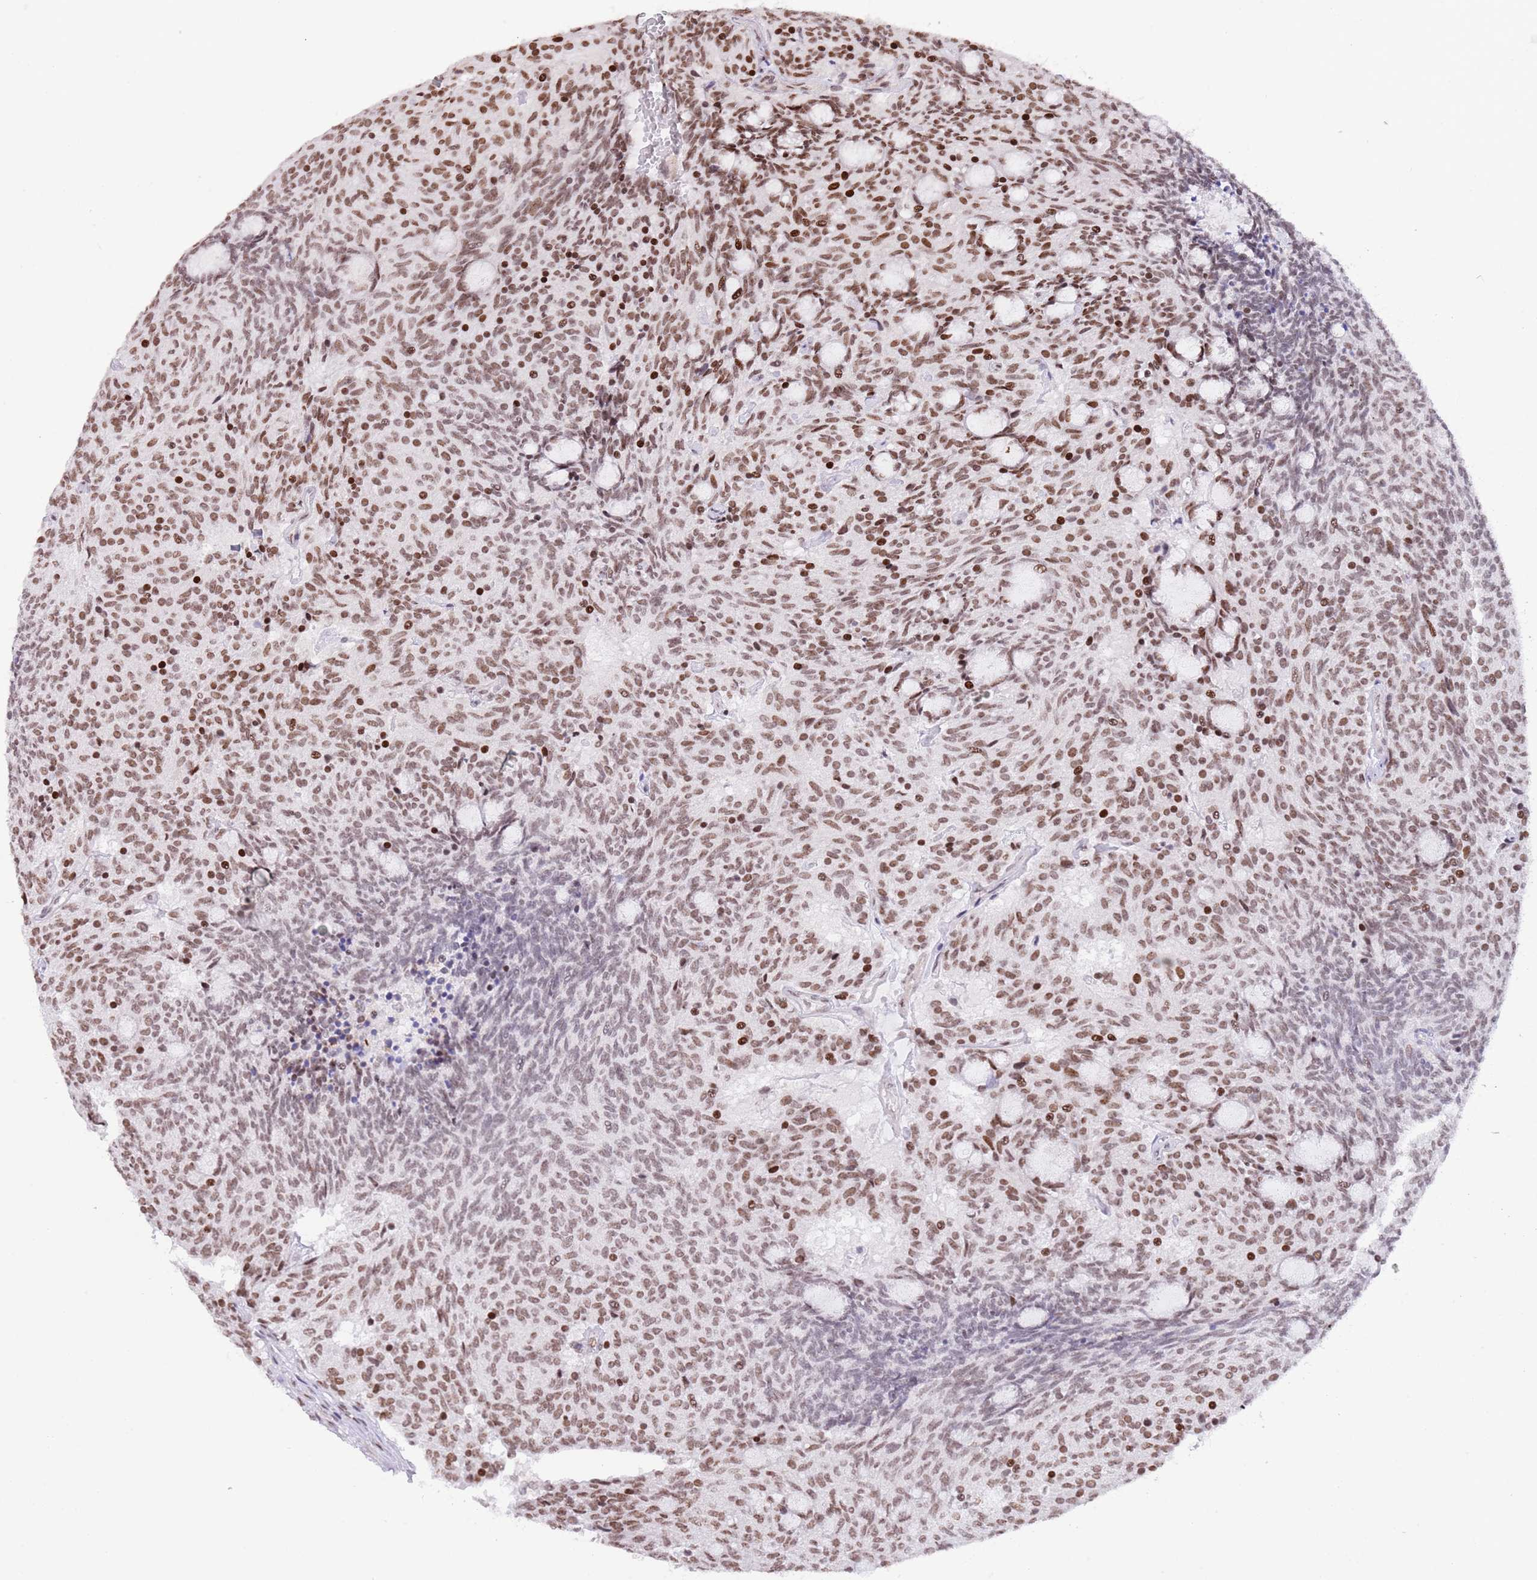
{"staining": {"intensity": "moderate", "quantity": ">75%", "location": "nuclear"}, "tissue": "carcinoid", "cell_type": "Tumor cells", "image_type": "cancer", "snomed": [{"axis": "morphology", "description": "Carcinoid, malignant, NOS"}, {"axis": "topography", "description": "Pancreas"}], "caption": "Immunohistochemistry (IHC) (DAB (3,3'-diaminobenzidine)) staining of carcinoid shows moderate nuclear protein staining in about >75% of tumor cells.", "gene": "ZNF382", "patient": {"sex": "female", "age": 54}}